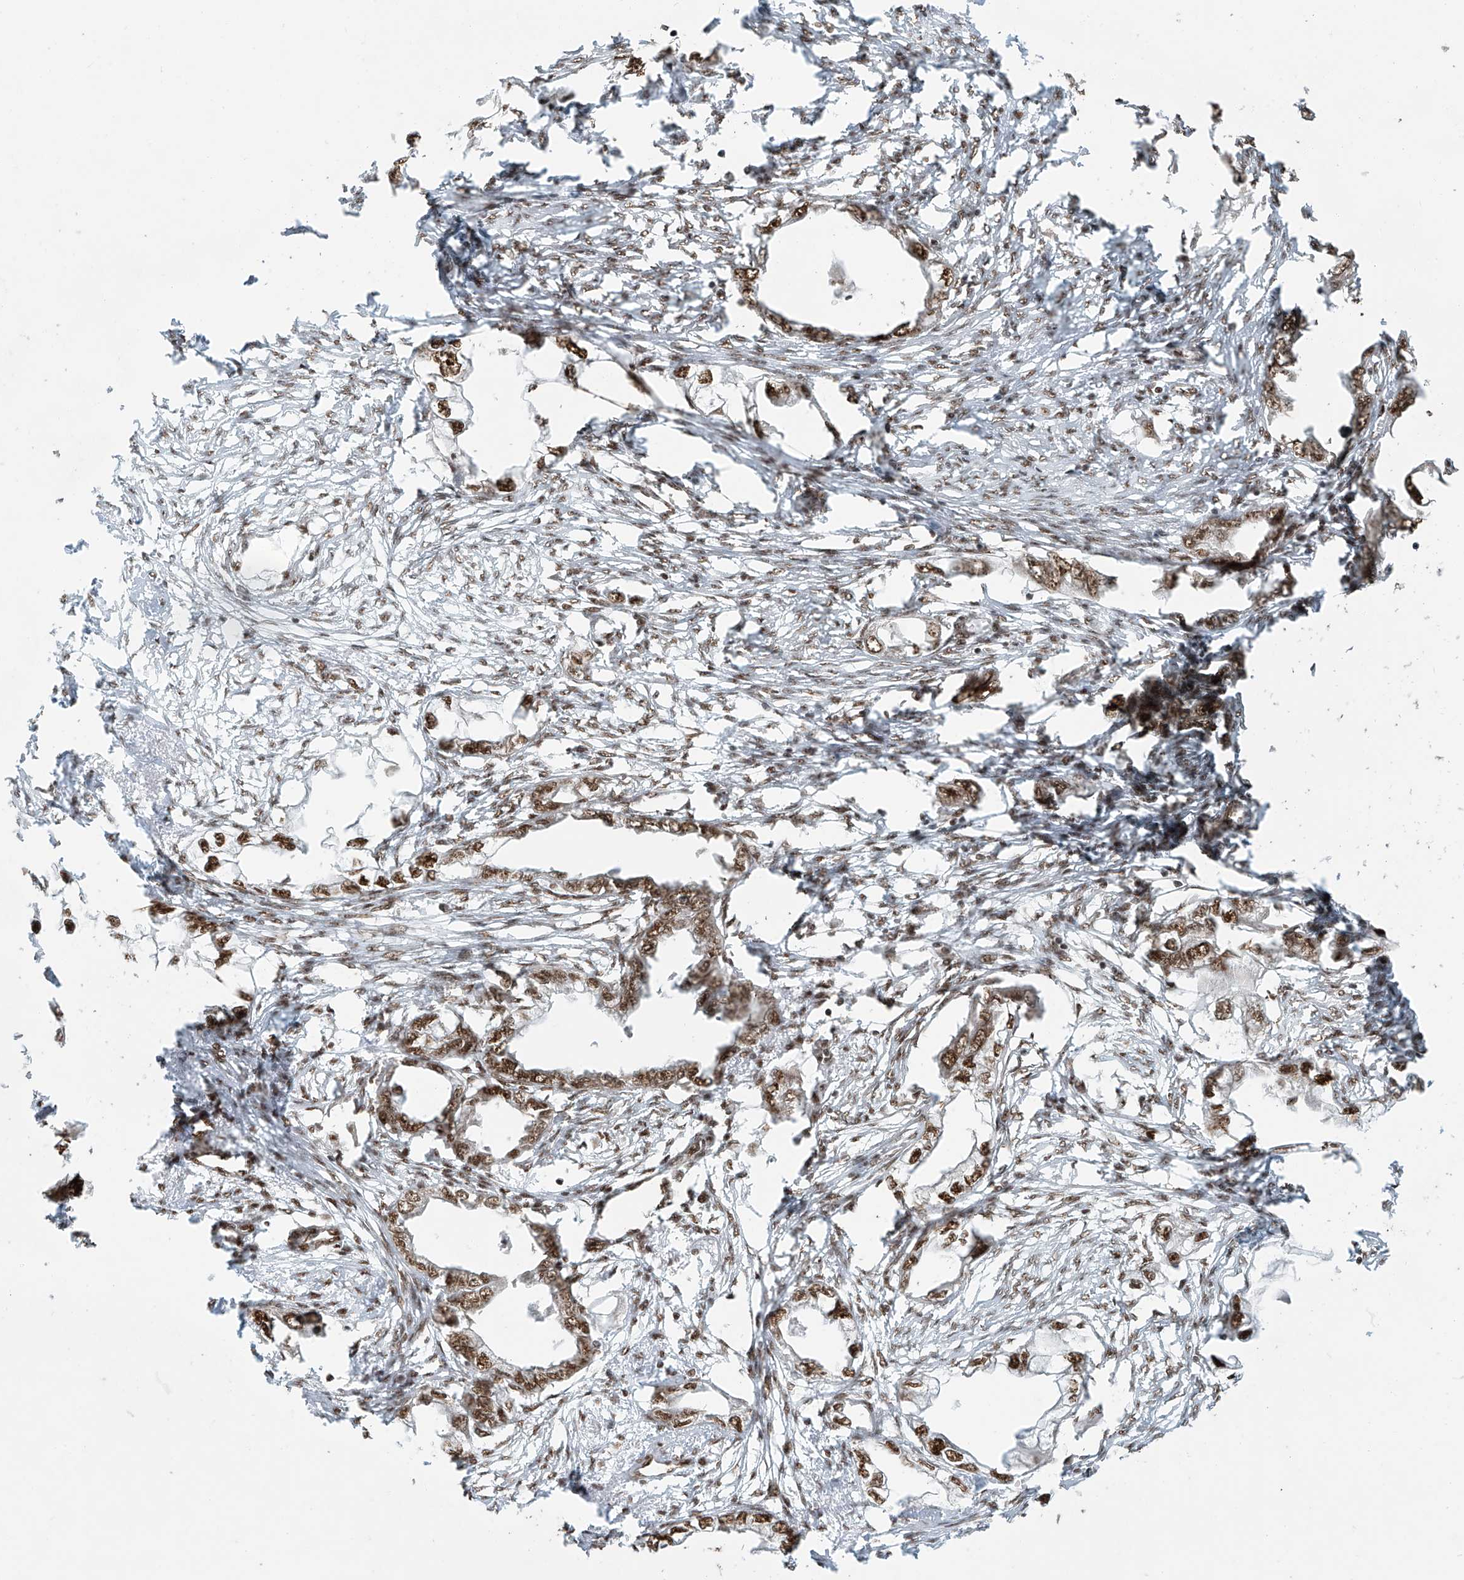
{"staining": {"intensity": "moderate", "quantity": ">75%", "location": "nuclear"}, "tissue": "endometrial cancer", "cell_type": "Tumor cells", "image_type": "cancer", "snomed": [{"axis": "morphology", "description": "Adenocarcinoma, NOS"}, {"axis": "morphology", "description": "Adenocarcinoma, metastatic, NOS"}, {"axis": "topography", "description": "Adipose tissue"}, {"axis": "topography", "description": "Endometrium"}], "caption": "Immunohistochemistry (IHC) staining of endometrial cancer, which reveals medium levels of moderate nuclear staining in approximately >75% of tumor cells indicating moderate nuclear protein staining. The staining was performed using DAB (brown) for protein detection and nuclei were counterstained in hematoxylin (blue).", "gene": "FAM193B", "patient": {"sex": "female", "age": 67}}